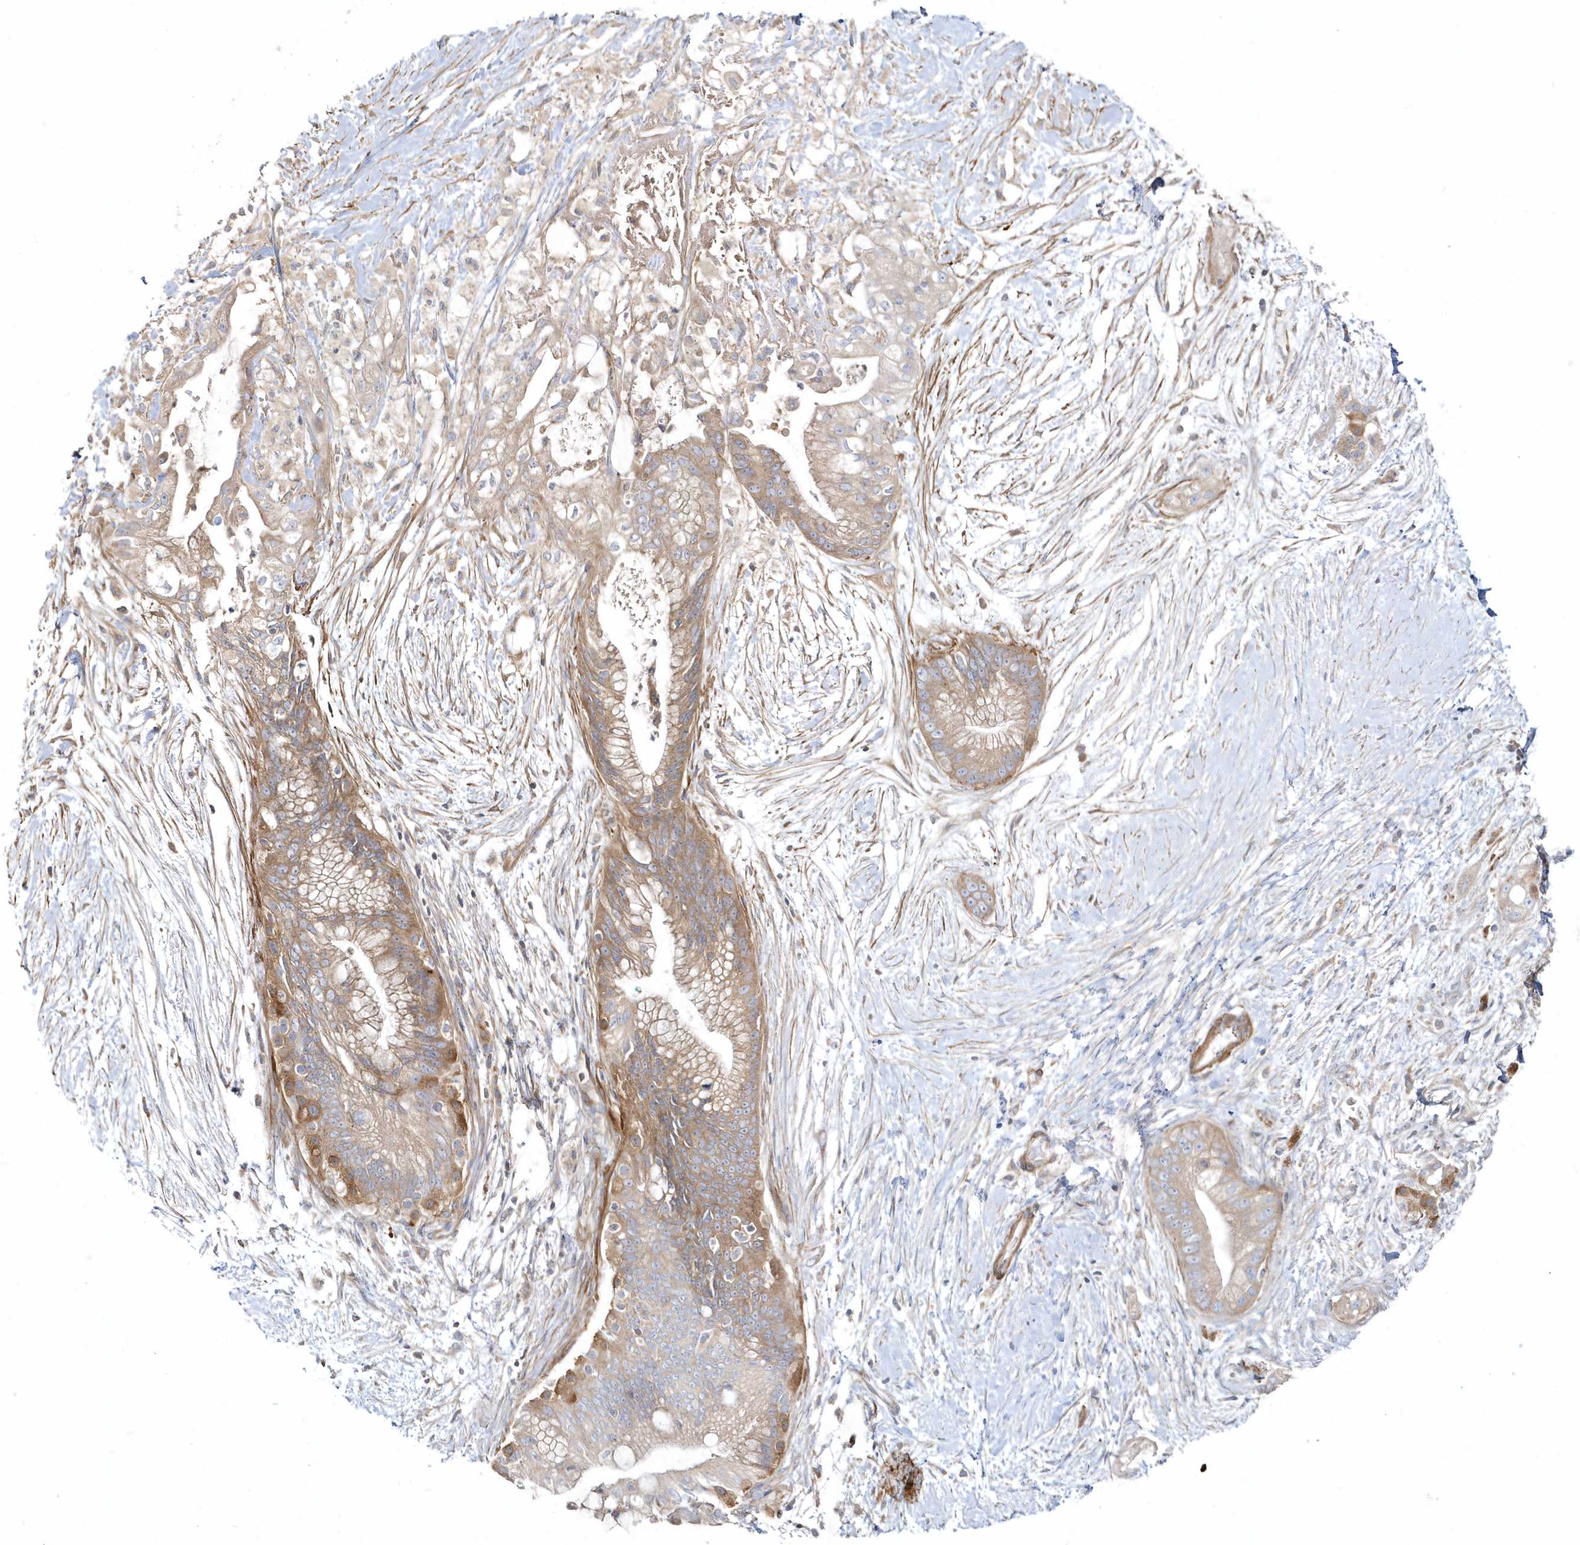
{"staining": {"intensity": "moderate", "quantity": "25%-75%", "location": "cytoplasmic/membranous"}, "tissue": "pancreatic cancer", "cell_type": "Tumor cells", "image_type": "cancer", "snomed": [{"axis": "morphology", "description": "Adenocarcinoma, NOS"}, {"axis": "topography", "description": "Pancreas"}], "caption": "Tumor cells show moderate cytoplasmic/membranous staining in about 25%-75% of cells in pancreatic adenocarcinoma.", "gene": "LEXM", "patient": {"sex": "male", "age": 53}}